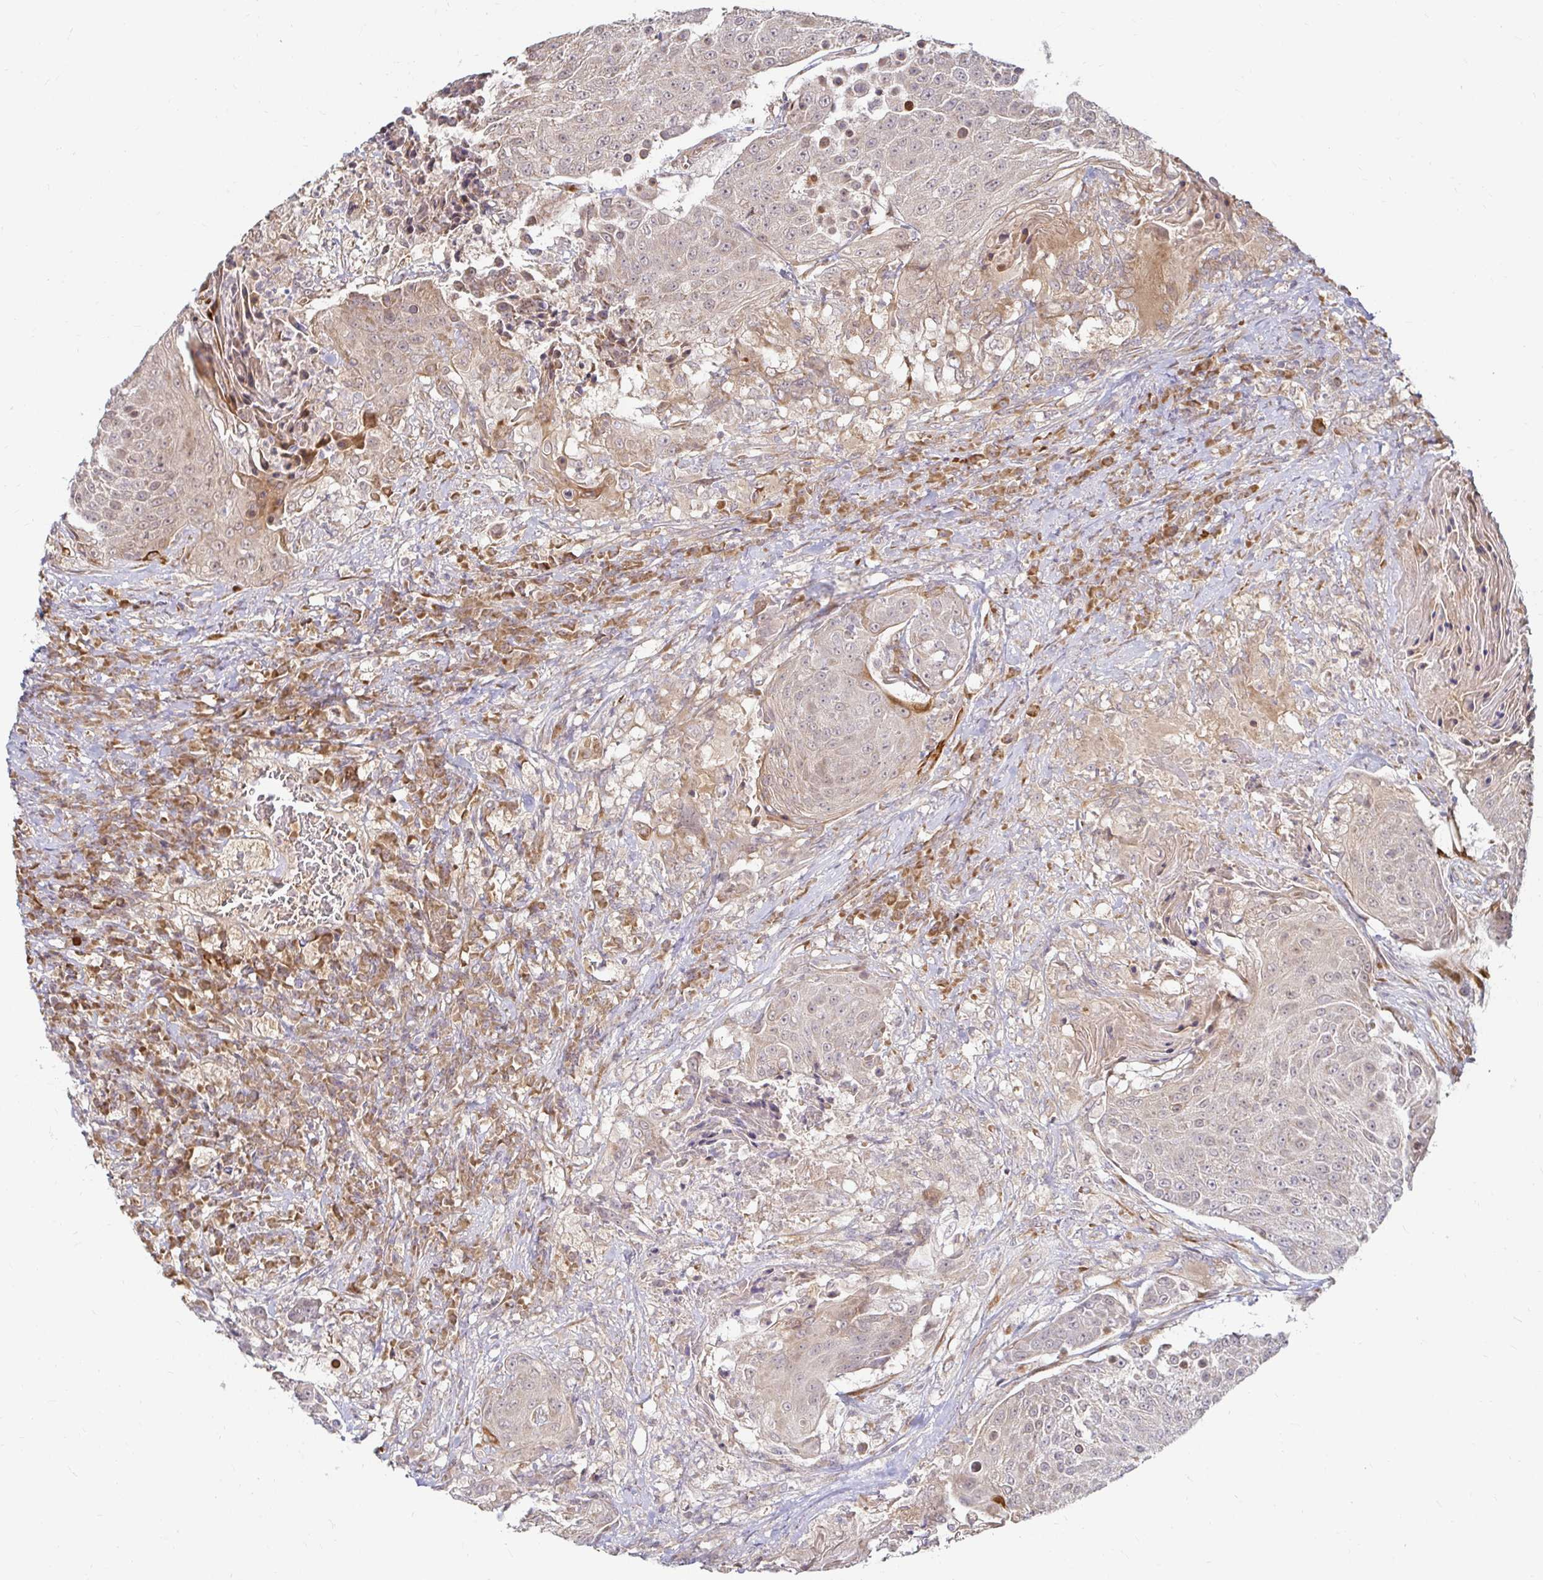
{"staining": {"intensity": "weak", "quantity": "<25%", "location": "cytoplasmic/membranous"}, "tissue": "urothelial cancer", "cell_type": "Tumor cells", "image_type": "cancer", "snomed": [{"axis": "morphology", "description": "Urothelial carcinoma, High grade"}, {"axis": "topography", "description": "Urinary bladder"}], "caption": "IHC micrograph of neoplastic tissue: urothelial cancer stained with DAB (3,3'-diaminobenzidine) displays no significant protein expression in tumor cells. (Stains: DAB (3,3'-diaminobenzidine) immunohistochemistry with hematoxylin counter stain, Microscopy: brightfield microscopy at high magnification).", "gene": "CAST", "patient": {"sex": "female", "age": 63}}